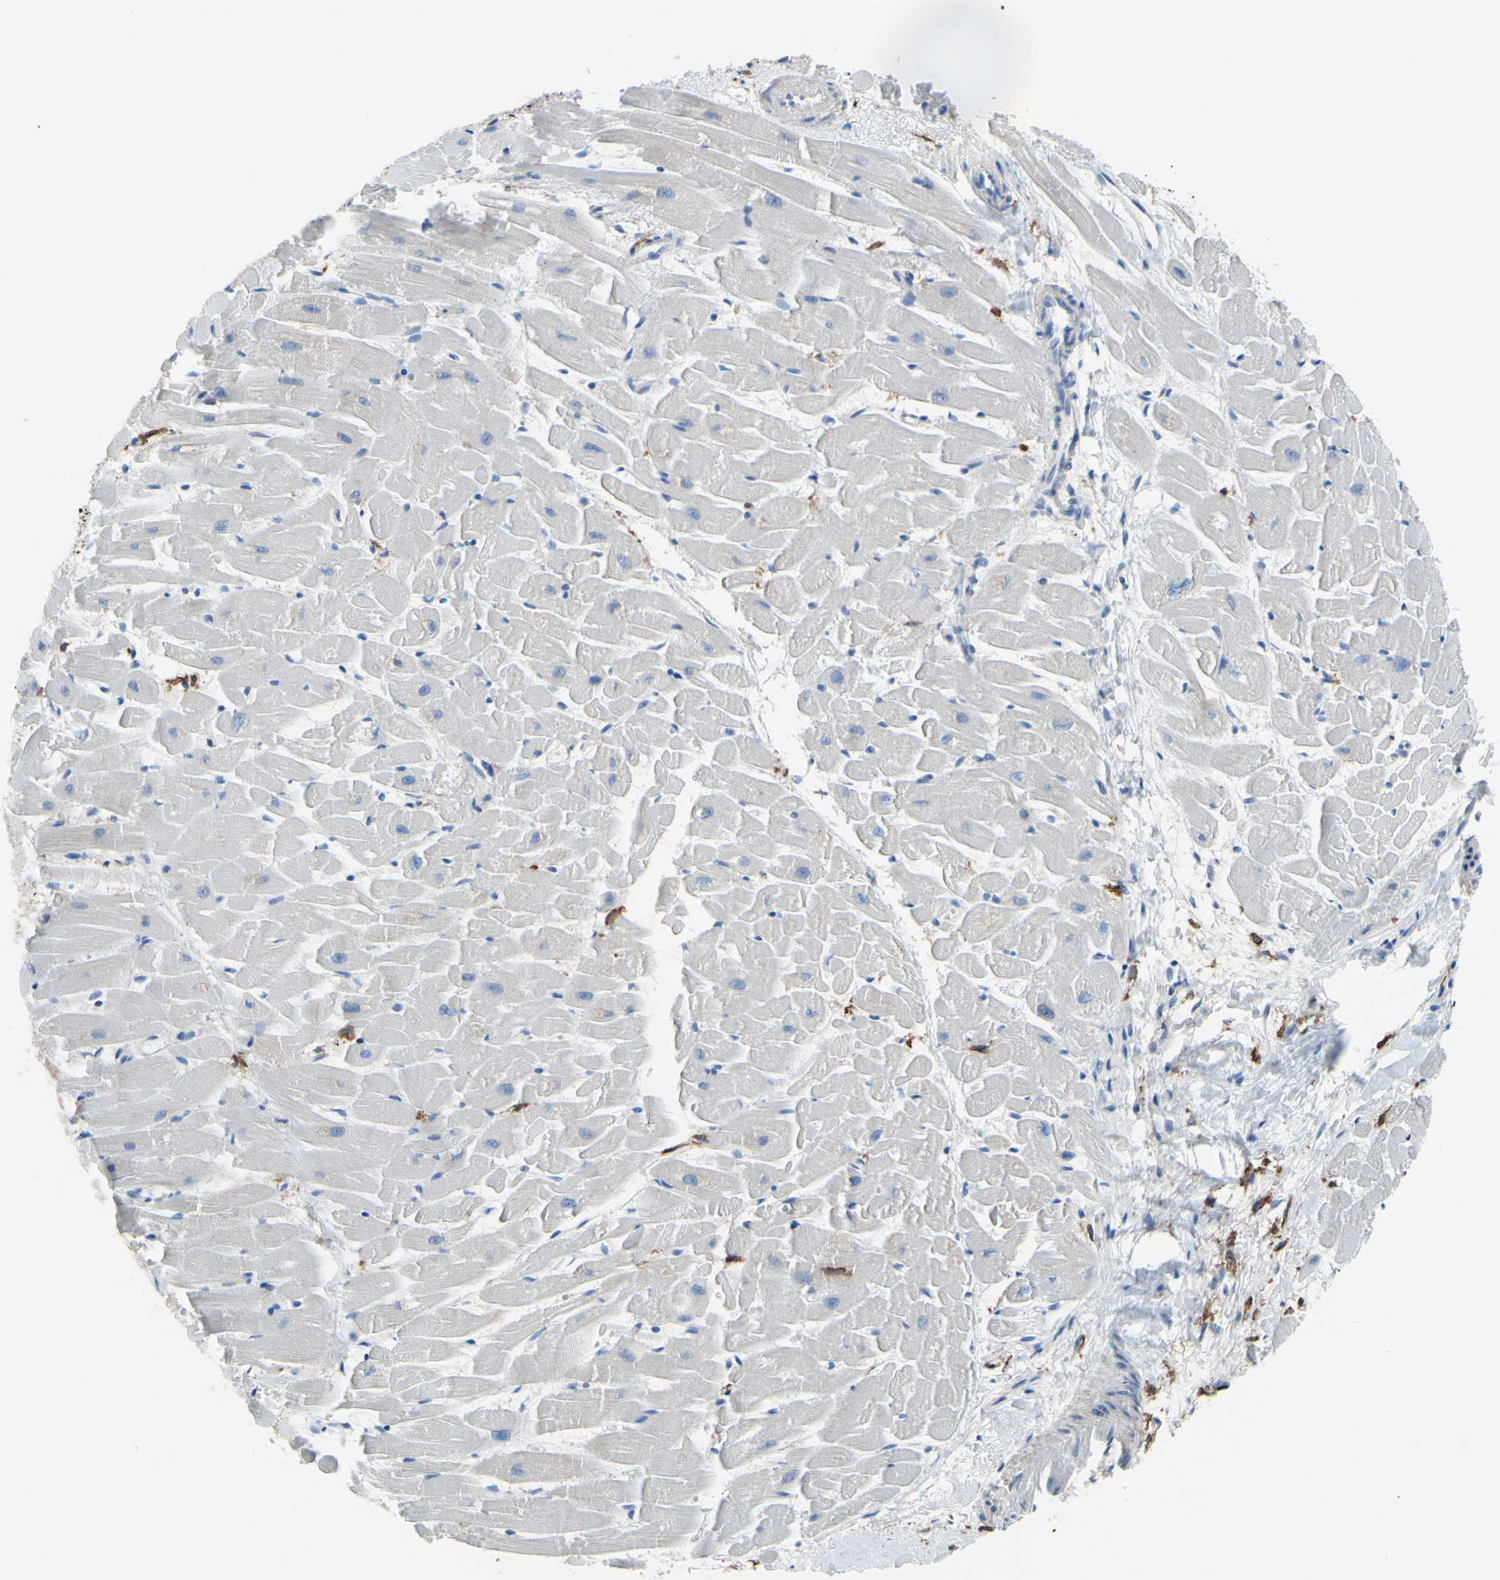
{"staining": {"intensity": "negative", "quantity": "none", "location": "none"}, "tissue": "heart muscle", "cell_type": "Cardiomyocytes", "image_type": "normal", "snomed": [{"axis": "morphology", "description": "Normal tissue, NOS"}, {"axis": "topography", "description": "Heart"}], "caption": "DAB (3,3'-diaminobenzidine) immunohistochemical staining of benign human heart muscle exhibits no significant staining in cardiomyocytes. The staining is performed using DAB (3,3'-diaminobenzidine) brown chromogen with nuclei counter-stained in using hematoxylin.", "gene": "FCGR2A", "patient": {"sex": "female", "age": 19}}